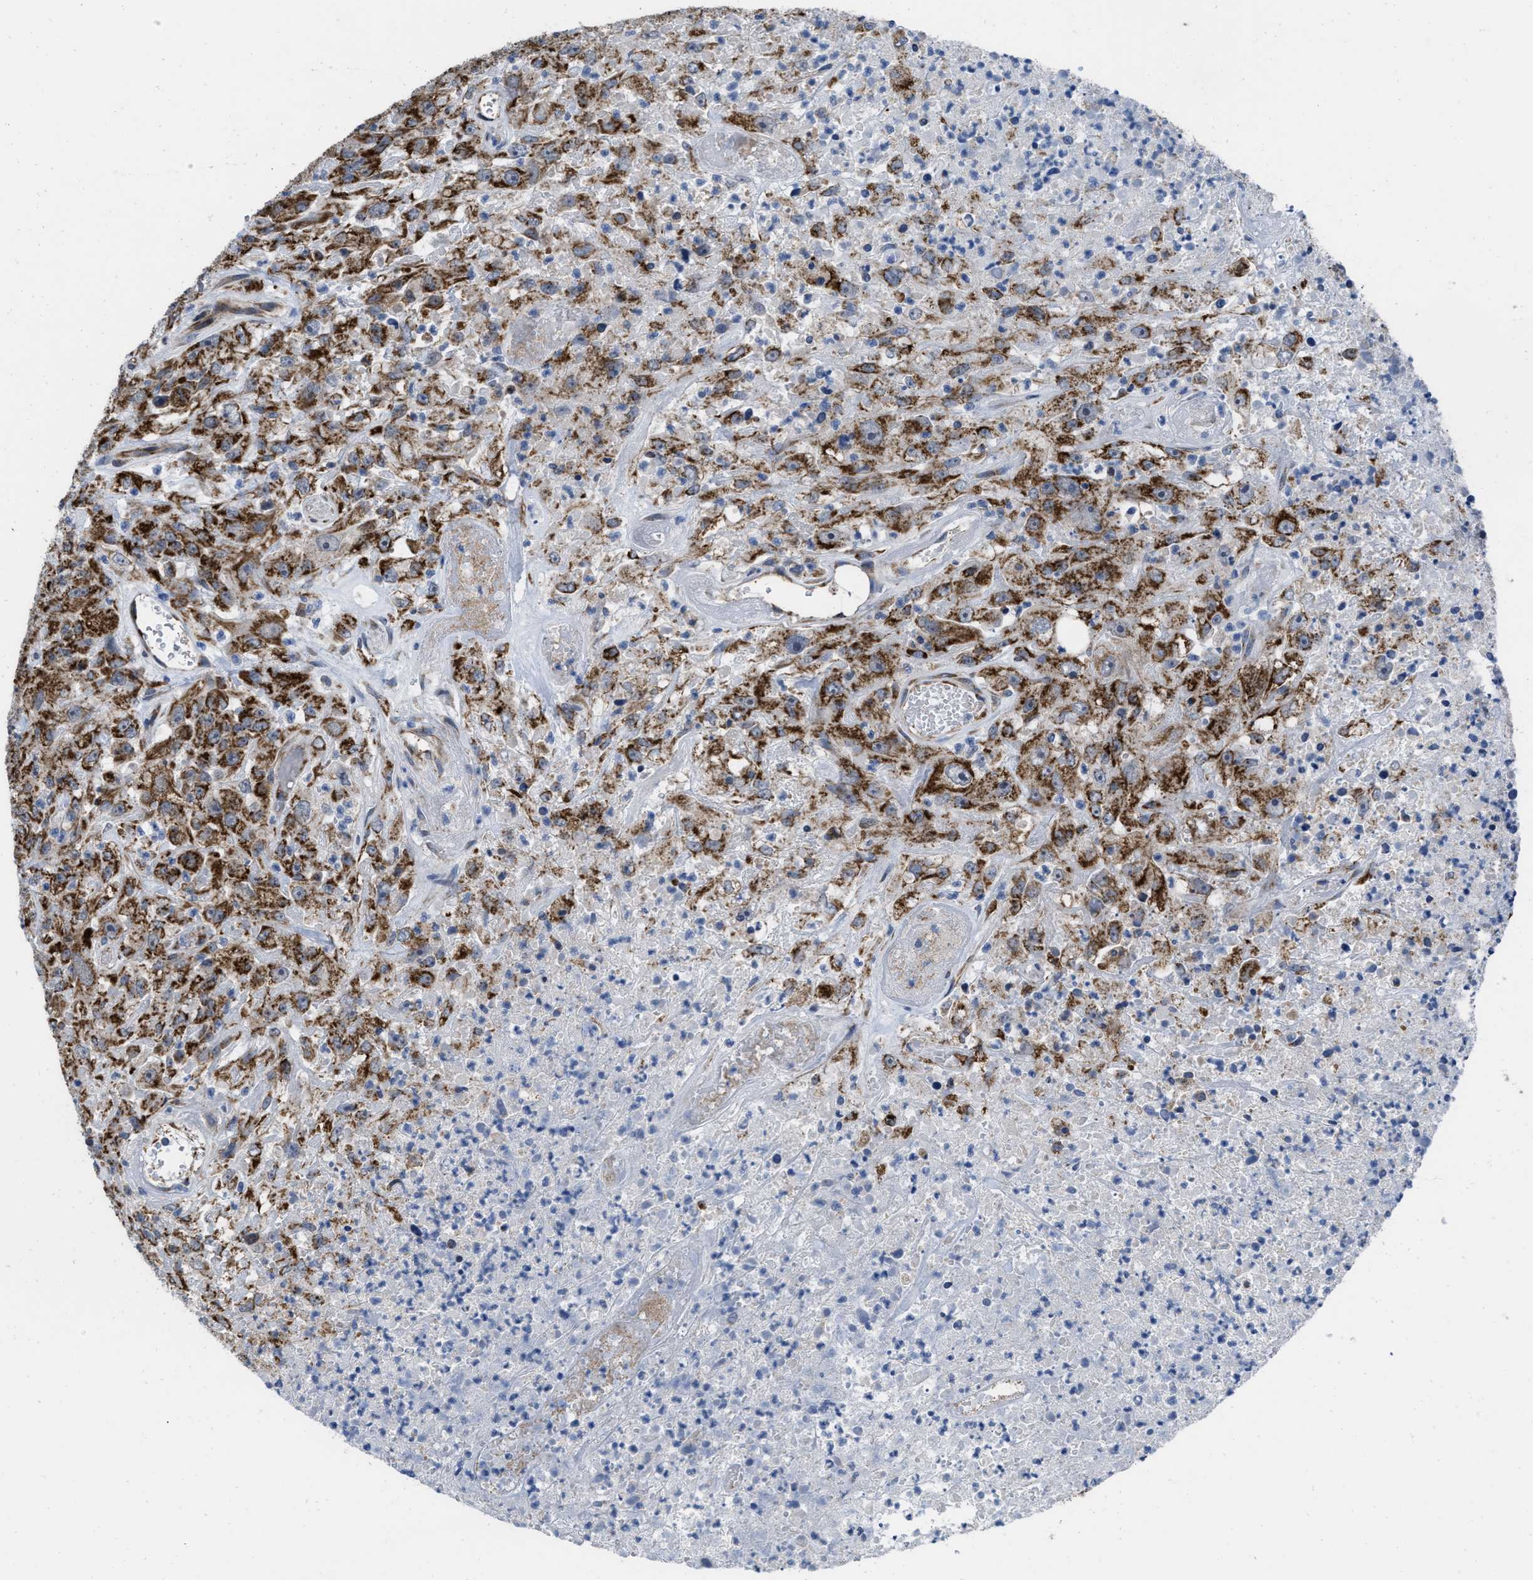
{"staining": {"intensity": "strong", "quantity": ">75%", "location": "cytoplasmic/membranous"}, "tissue": "urothelial cancer", "cell_type": "Tumor cells", "image_type": "cancer", "snomed": [{"axis": "morphology", "description": "Urothelial carcinoma, High grade"}, {"axis": "topography", "description": "Urinary bladder"}], "caption": "High-grade urothelial carcinoma stained with DAB IHC shows high levels of strong cytoplasmic/membranous expression in approximately >75% of tumor cells.", "gene": "AKAP1", "patient": {"sex": "male", "age": 46}}